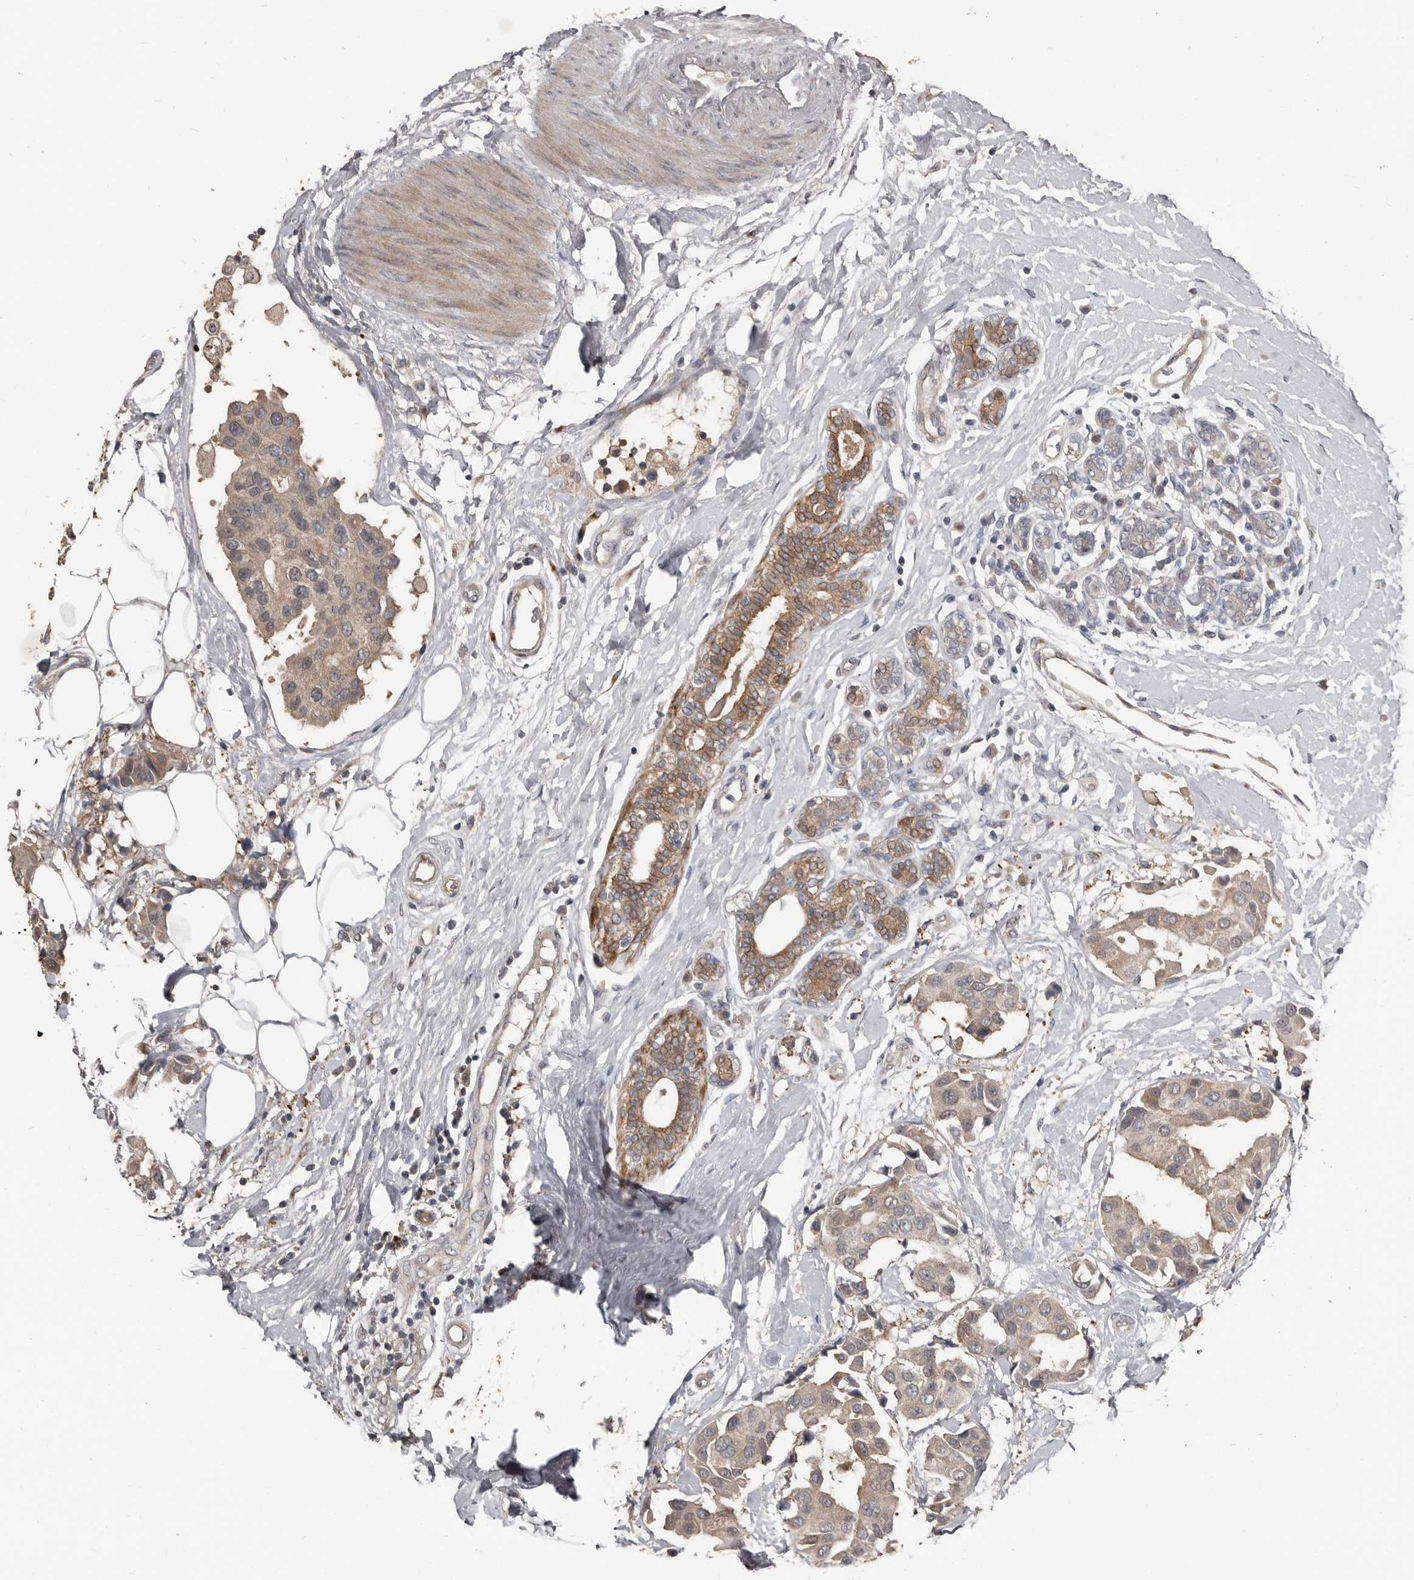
{"staining": {"intensity": "weak", "quantity": ">75%", "location": "cytoplasmic/membranous"}, "tissue": "breast cancer", "cell_type": "Tumor cells", "image_type": "cancer", "snomed": [{"axis": "morphology", "description": "Normal tissue, NOS"}, {"axis": "morphology", "description": "Duct carcinoma"}, {"axis": "topography", "description": "Breast"}], "caption": "Human breast intraductal carcinoma stained with a protein marker reveals weak staining in tumor cells.", "gene": "KCNJ8", "patient": {"sex": "female", "age": 39}}